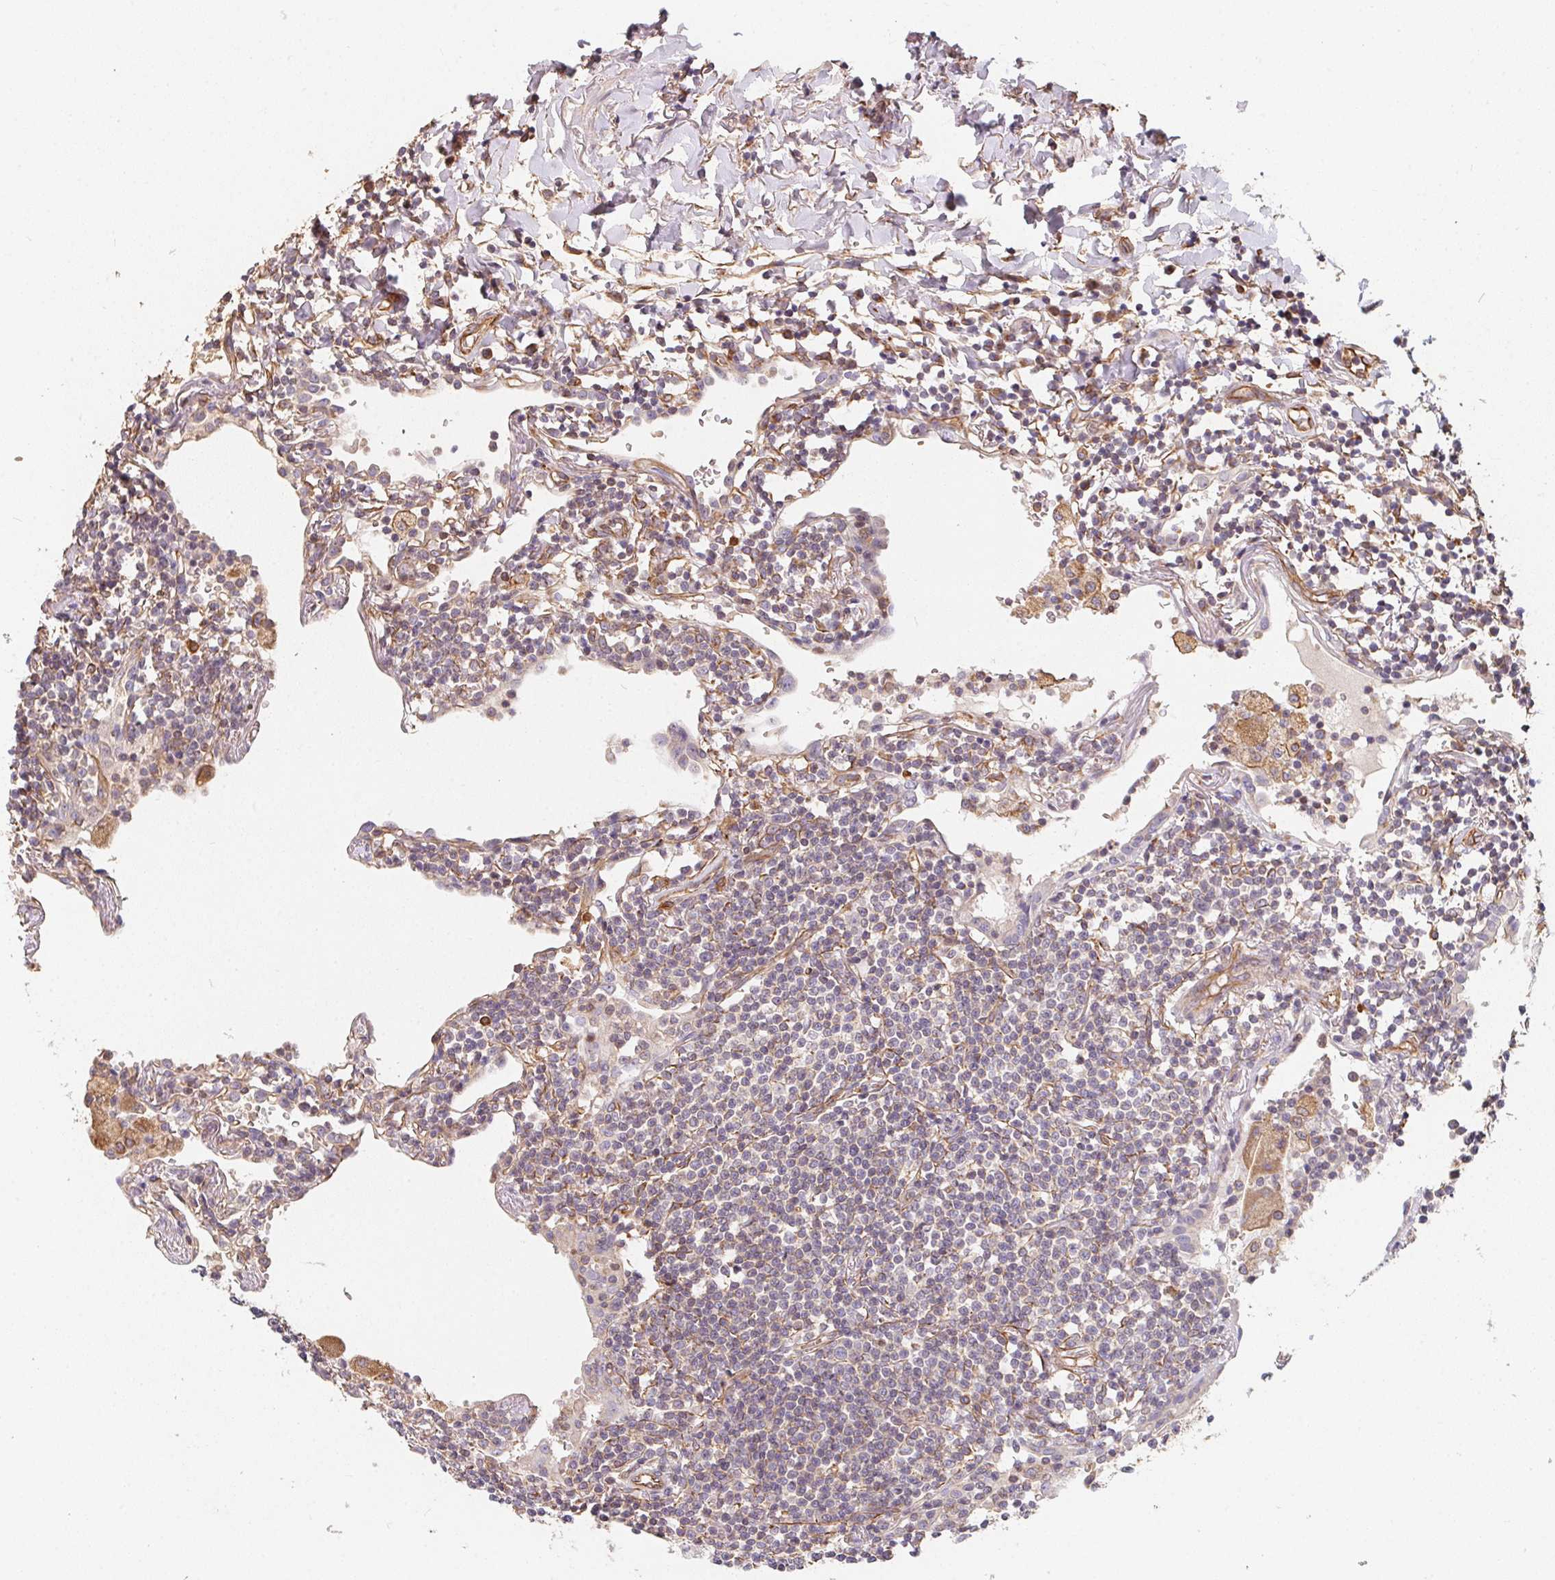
{"staining": {"intensity": "negative", "quantity": "none", "location": "none"}, "tissue": "lymphoma", "cell_type": "Tumor cells", "image_type": "cancer", "snomed": [{"axis": "morphology", "description": "Malignant lymphoma, non-Hodgkin's type, Low grade"}, {"axis": "topography", "description": "Lung"}], "caption": "There is no significant expression in tumor cells of malignant lymphoma, non-Hodgkin's type (low-grade).", "gene": "TBKBP1", "patient": {"sex": "female", "age": 71}}